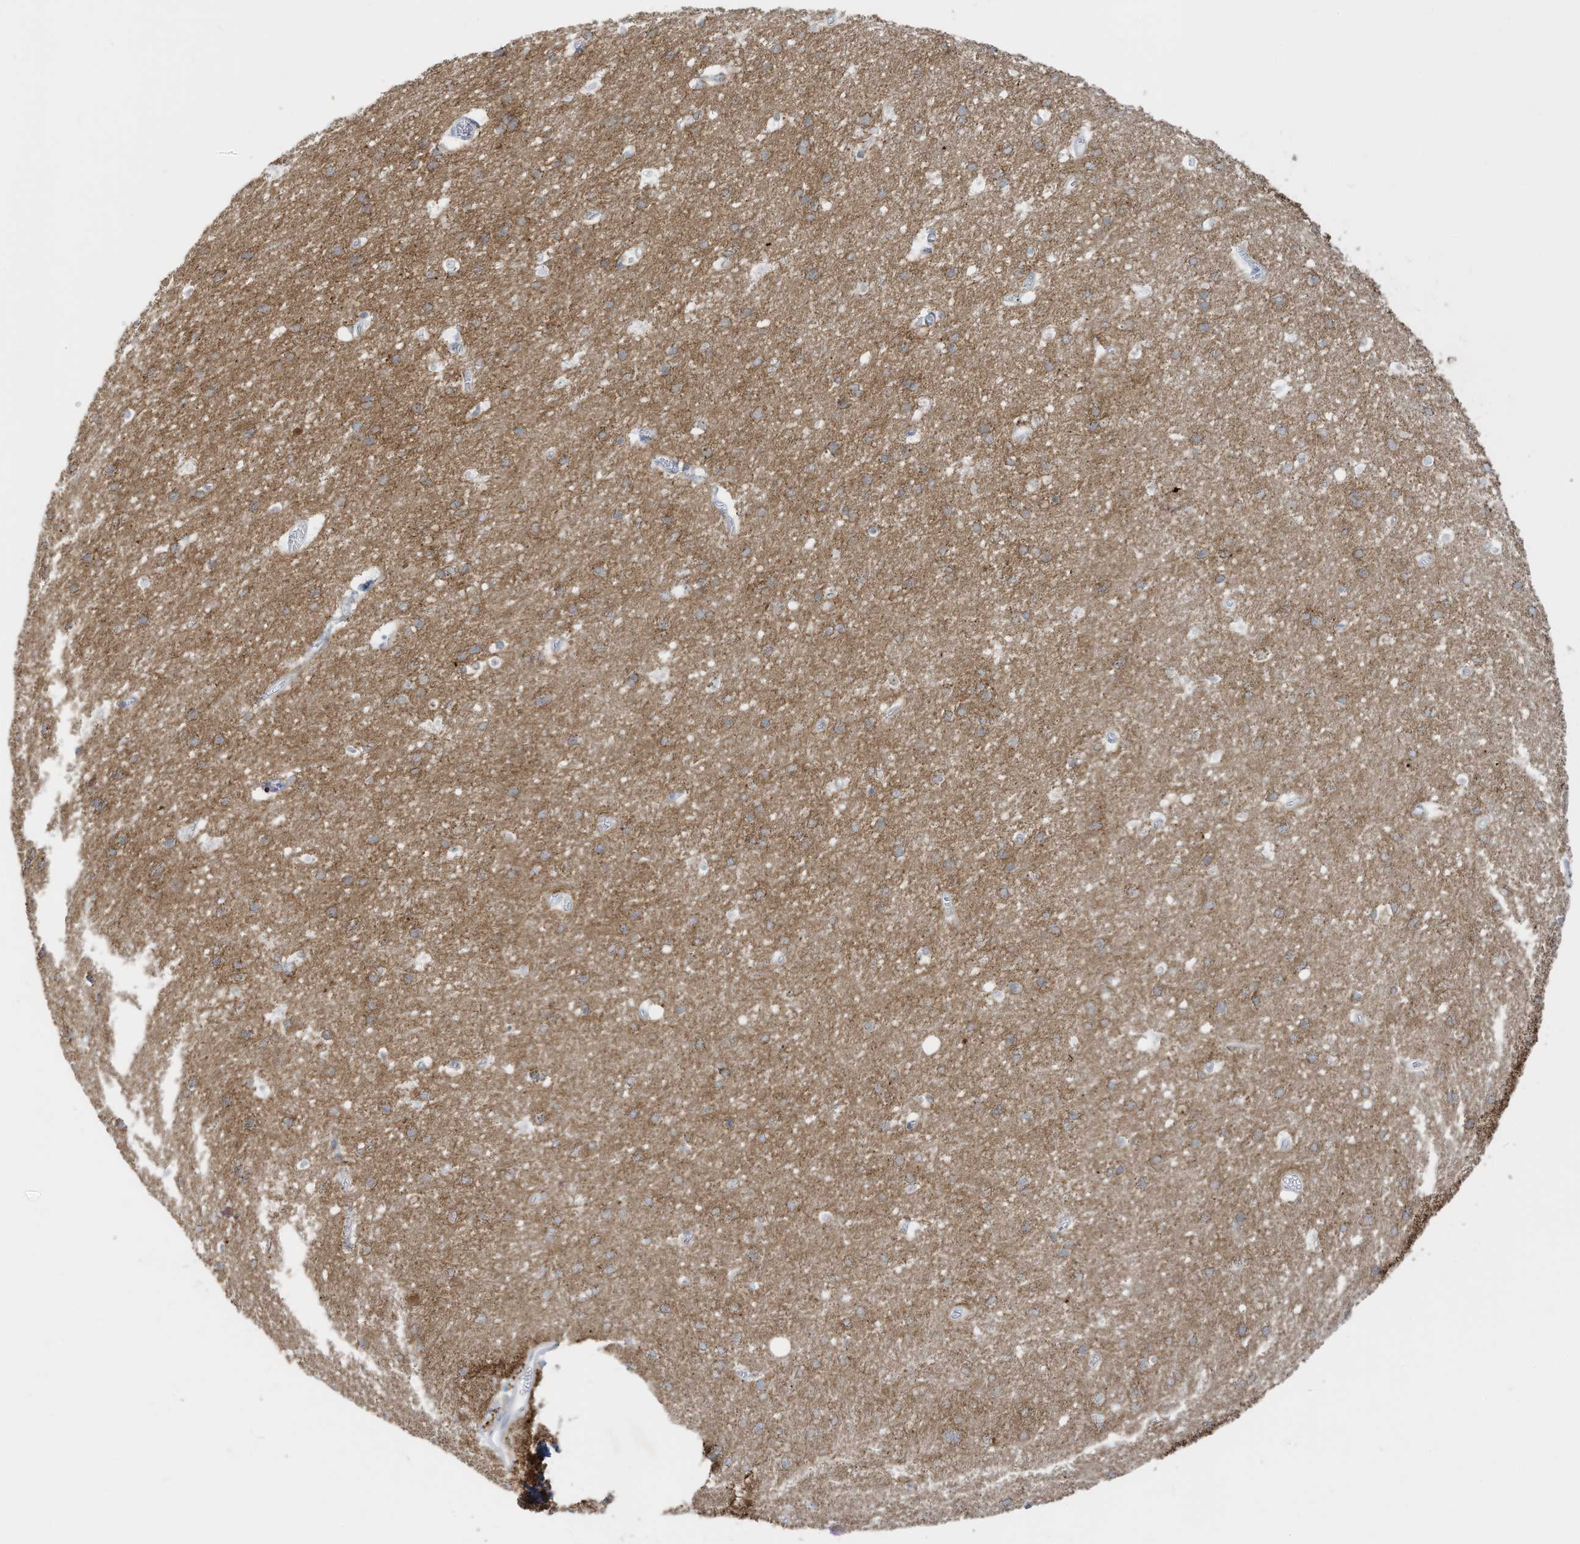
{"staining": {"intensity": "negative", "quantity": "none", "location": "none"}, "tissue": "cerebral cortex", "cell_type": "Endothelial cells", "image_type": "normal", "snomed": [{"axis": "morphology", "description": "Normal tissue, NOS"}, {"axis": "topography", "description": "Cerebral cortex"}], "caption": "This is an immunohistochemistry photomicrograph of normal human cerebral cortex. There is no staining in endothelial cells.", "gene": "C11orf87", "patient": {"sex": "male", "age": 54}}